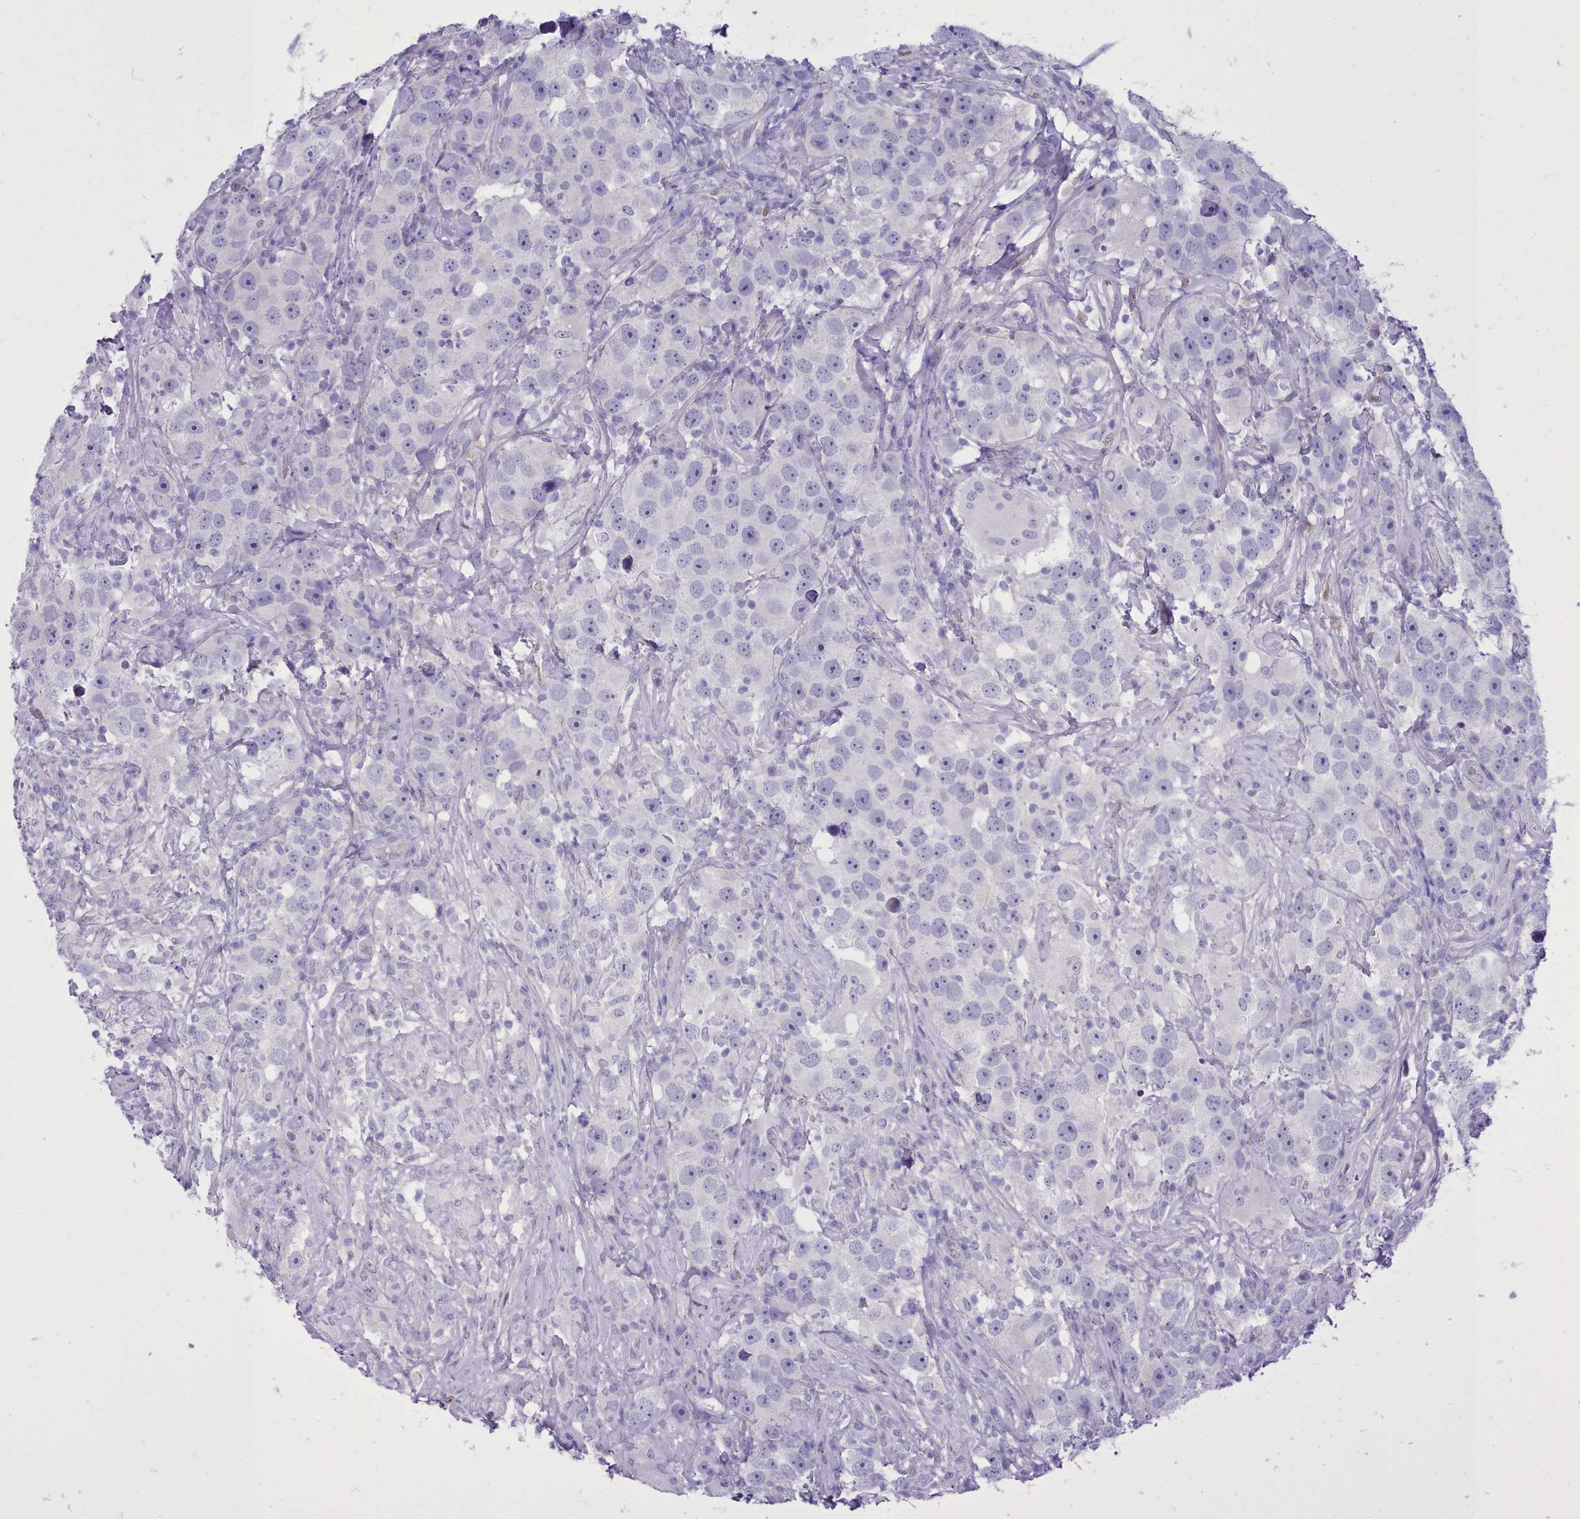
{"staining": {"intensity": "negative", "quantity": "none", "location": "none"}, "tissue": "testis cancer", "cell_type": "Tumor cells", "image_type": "cancer", "snomed": [{"axis": "morphology", "description": "Seminoma, NOS"}, {"axis": "topography", "description": "Testis"}], "caption": "Tumor cells are negative for brown protein staining in testis seminoma.", "gene": "TMEM253", "patient": {"sex": "male", "age": 49}}